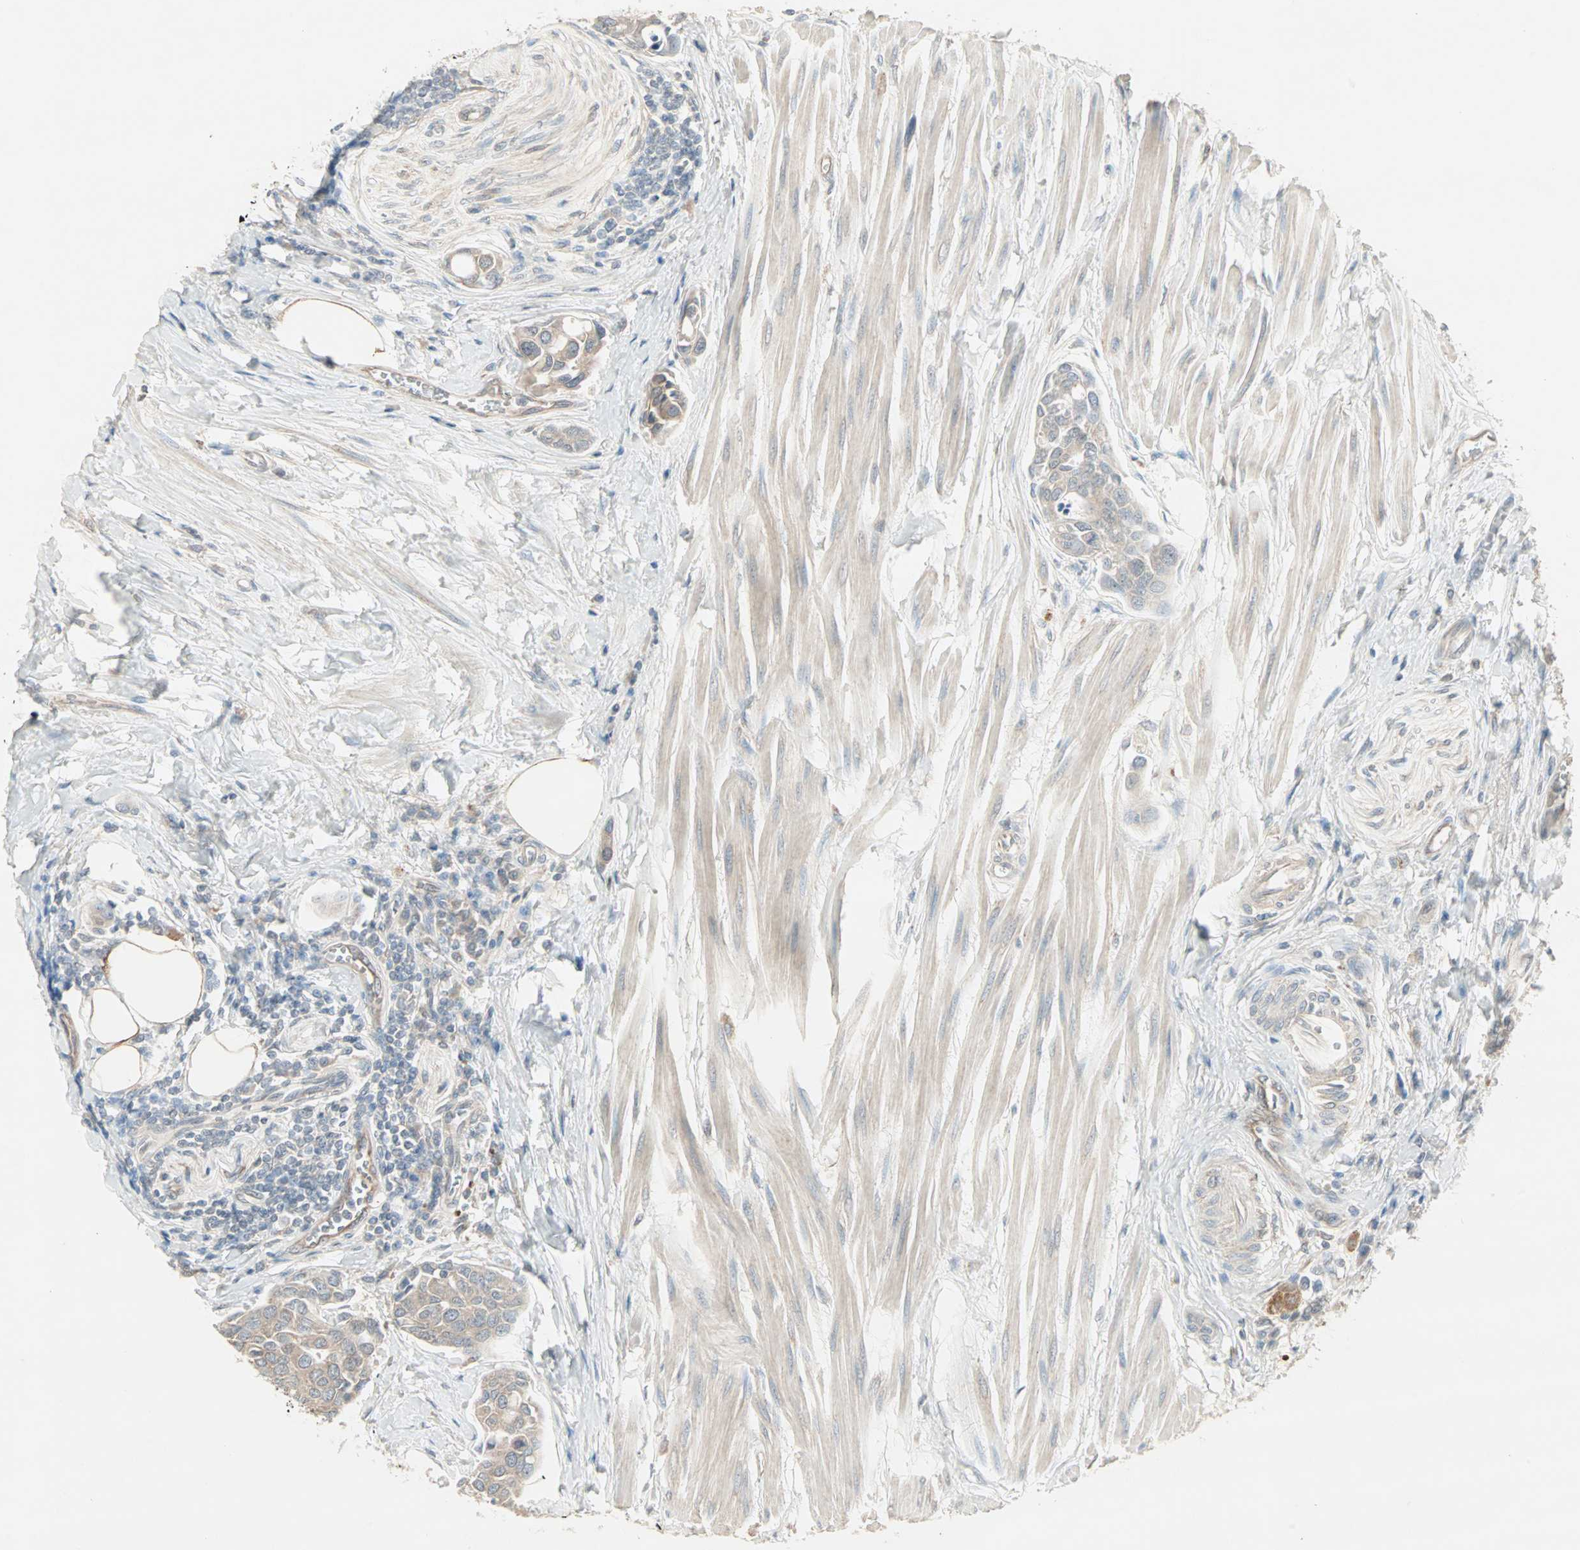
{"staining": {"intensity": "weak", "quantity": "25%-75%", "location": "cytoplasmic/membranous"}, "tissue": "urothelial cancer", "cell_type": "Tumor cells", "image_type": "cancer", "snomed": [{"axis": "morphology", "description": "Urothelial carcinoma, High grade"}, {"axis": "topography", "description": "Urinary bladder"}], "caption": "The immunohistochemical stain shows weak cytoplasmic/membranous positivity in tumor cells of urothelial cancer tissue.", "gene": "JMJD7-PLA2G4B", "patient": {"sex": "male", "age": 78}}